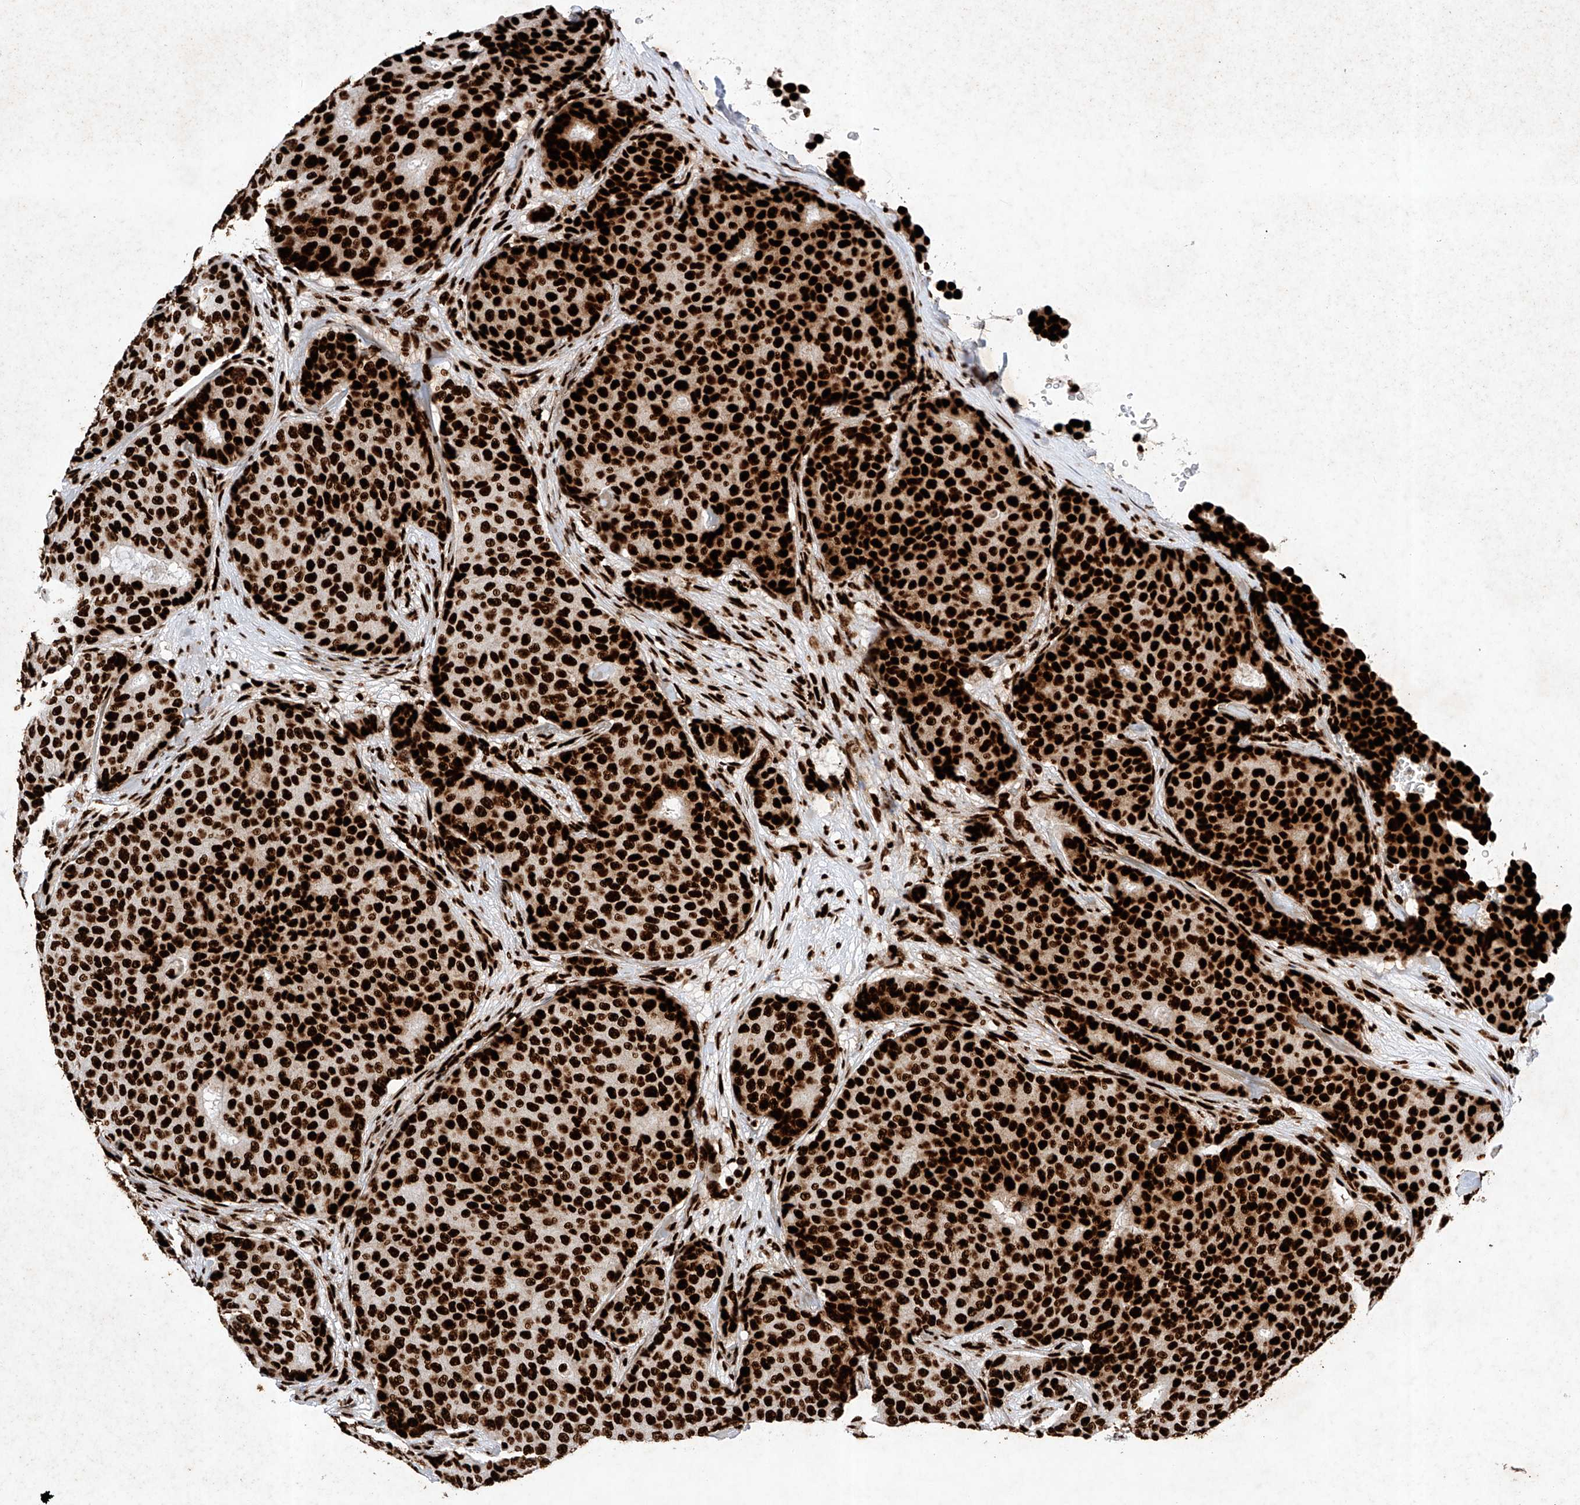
{"staining": {"intensity": "strong", "quantity": ">75%", "location": "nuclear"}, "tissue": "breast cancer", "cell_type": "Tumor cells", "image_type": "cancer", "snomed": [{"axis": "morphology", "description": "Duct carcinoma"}, {"axis": "topography", "description": "Breast"}], "caption": "DAB (3,3'-diaminobenzidine) immunohistochemical staining of human breast invasive ductal carcinoma demonstrates strong nuclear protein positivity in about >75% of tumor cells.", "gene": "SRSF6", "patient": {"sex": "female", "age": 75}}